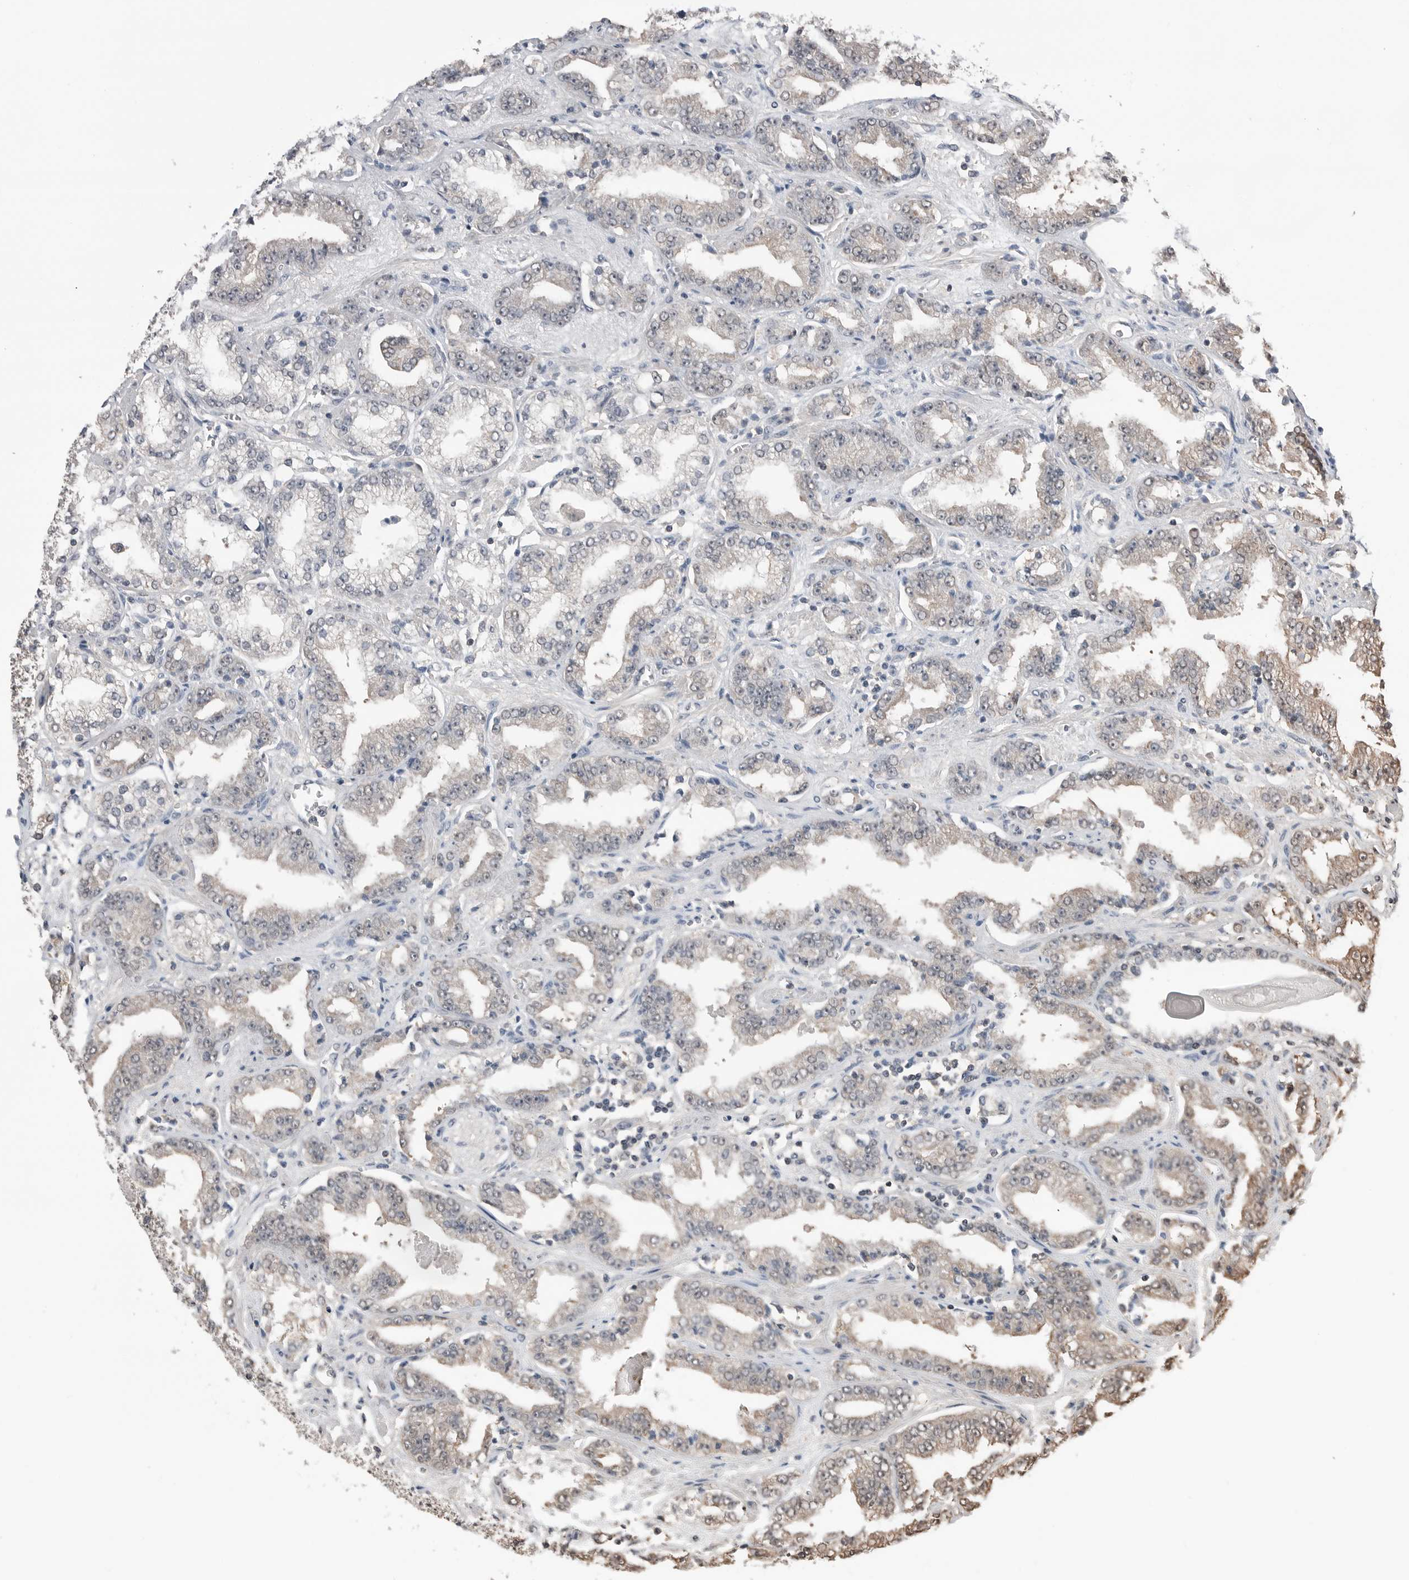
{"staining": {"intensity": "negative", "quantity": "none", "location": "none"}, "tissue": "prostate cancer", "cell_type": "Tumor cells", "image_type": "cancer", "snomed": [{"axis": "morphology", "description": "Adenocarcinoma, High grade"}, {"axis": "topography", "description": "Prostate"}], "caption": "Immunohistochemical staining of human high-grade adenocarcinoma (prostate) reveals no significant positivity in tumor cells.", "gene": "PEAK1", "patient": {"sex": "male", "age": 71}}